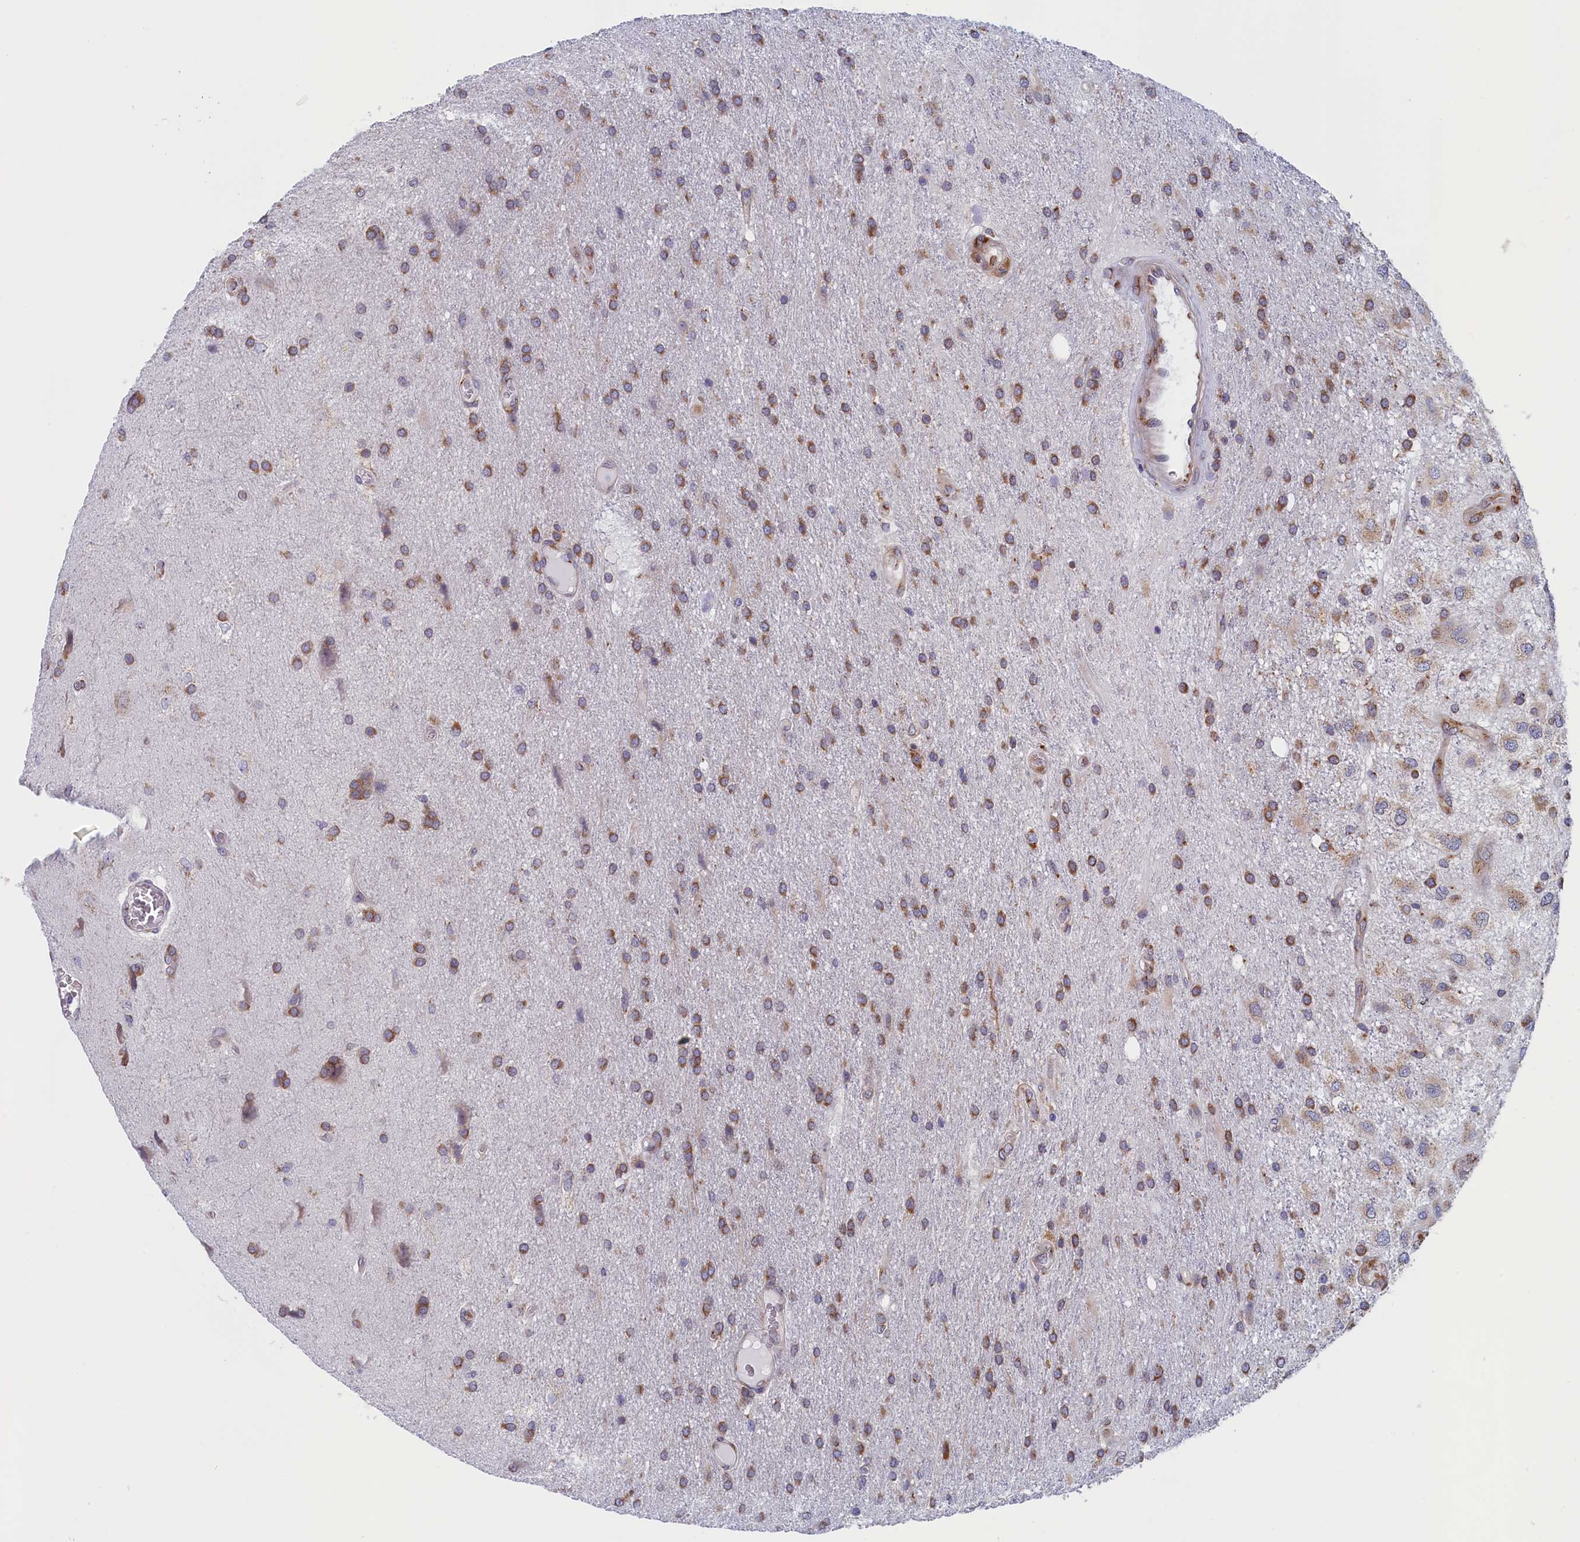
{"staining": {"intensity": "moderate", "quantity": ">75%", "location": "cytoplasmic/membranous"}, "tissue": "glioma", "cell_type": "Tumor cells", "image_type": "cancer", "snomed": [{"axis": "morphology", "description": "Glioma, malignant, Low grade"}, {"axis": "topography", "description": "Brain"}], "caption": "Immunohistochemical staining of human low-grade glioma (malignant) reveals moderate cytoplasmic/membranous protein expression in about >75% of tumor cells.", "gene": "CCDC68", "patient": {"sex": "male", "age": 66}}